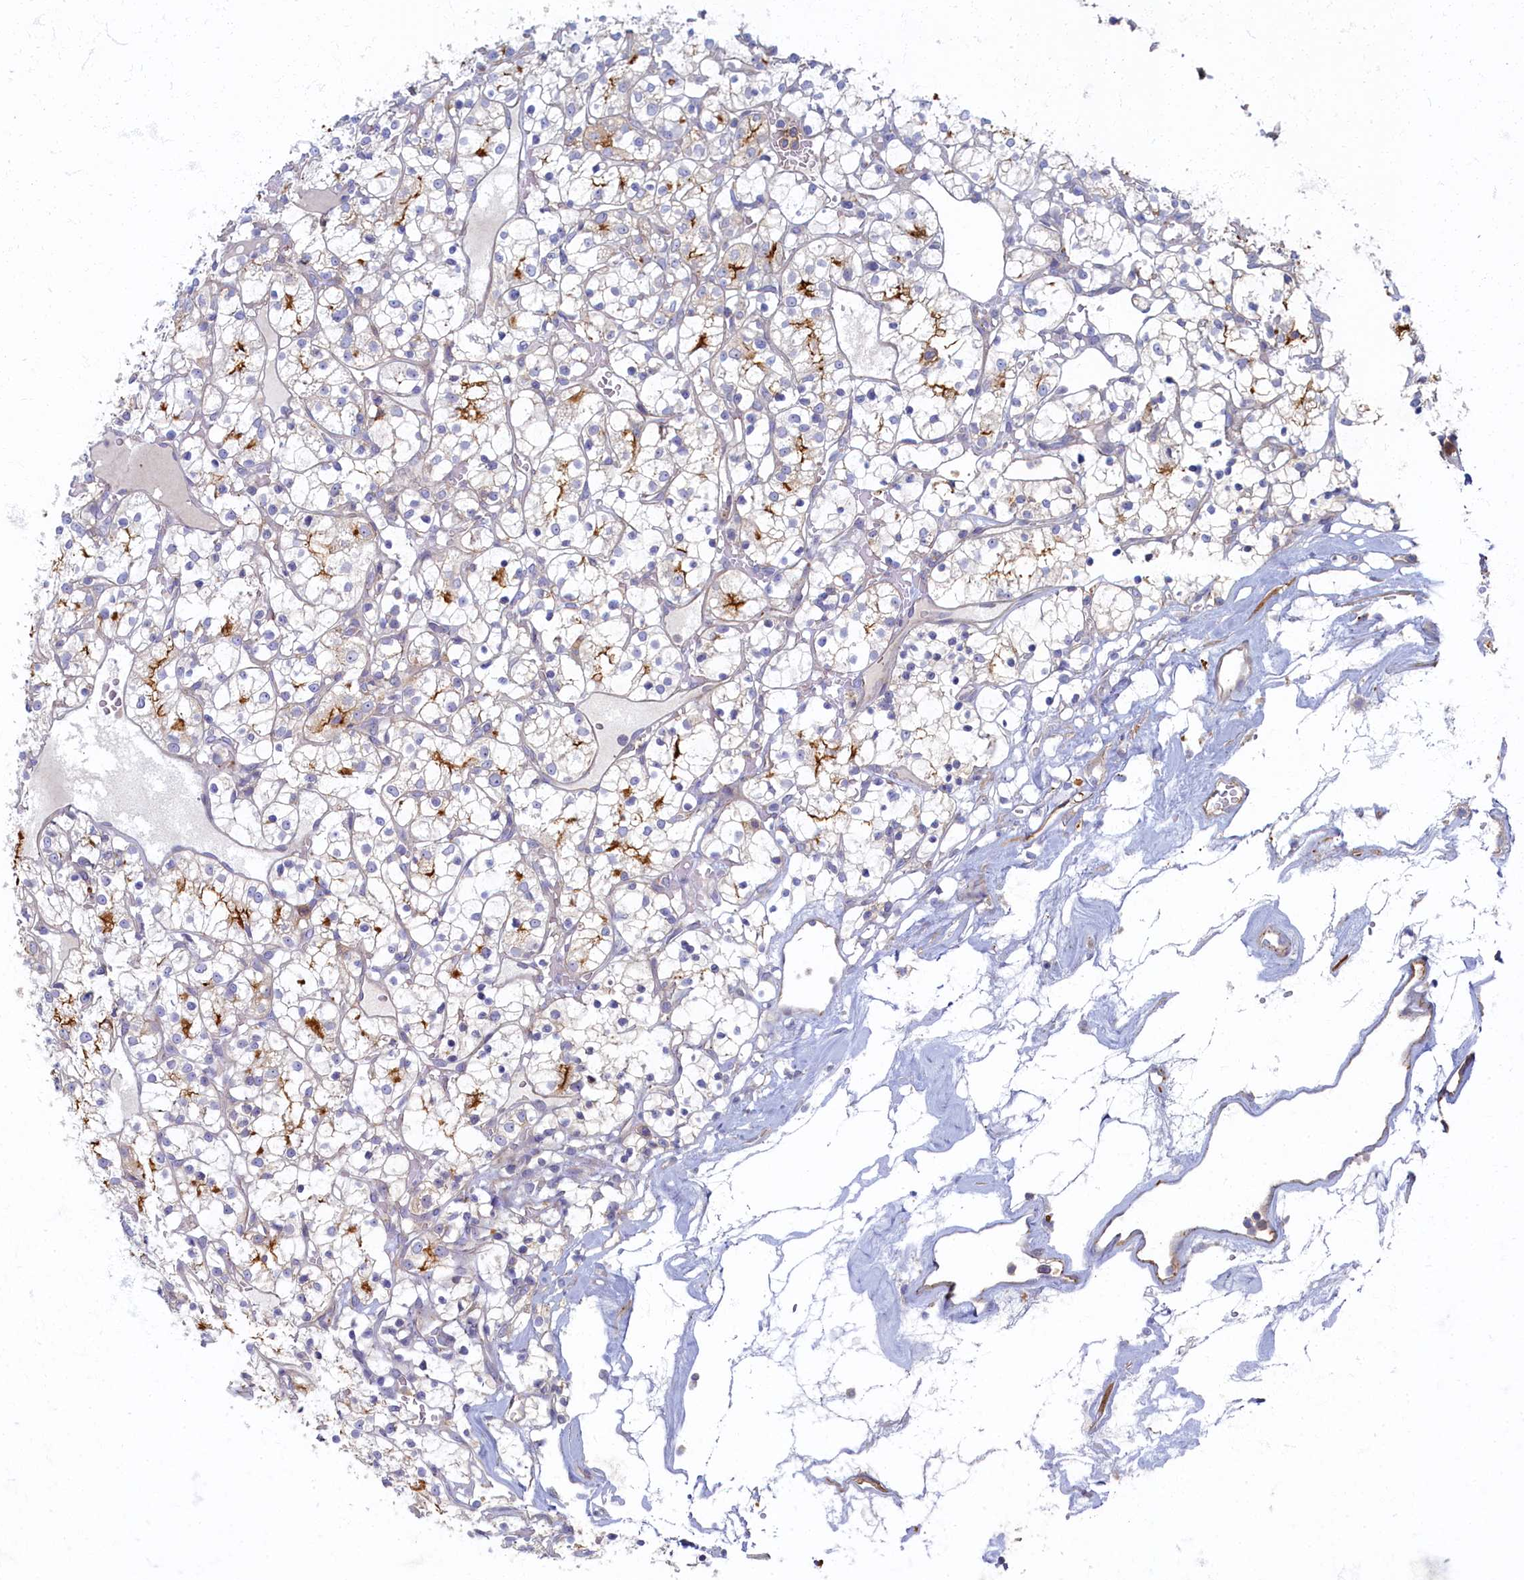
{"staining": {"intensity": "moderate", "quantity": "<25%", "location": "cytoplasmic/membranous"}, "tissue": "renal cancer", "cell_type": "Tumor cells", "image_type": "cancer", "snomed": [{"axis": "morphology", "description": "Adenocarcinoma, NOS"}, {"axis": "topography", "description": "Kidney"}], "caption": "Immunohistochemistry (IHC) of human renal adenocarcinoma exhibits low levels of moderate cytoplasmic/membranous expression in approximately <25% of tumor cells. (brown staining indicates protein expression, while blue staining denotes nuclei).", "gene": "PSMG2", "patient": {"sex": "female", "age": 69}}